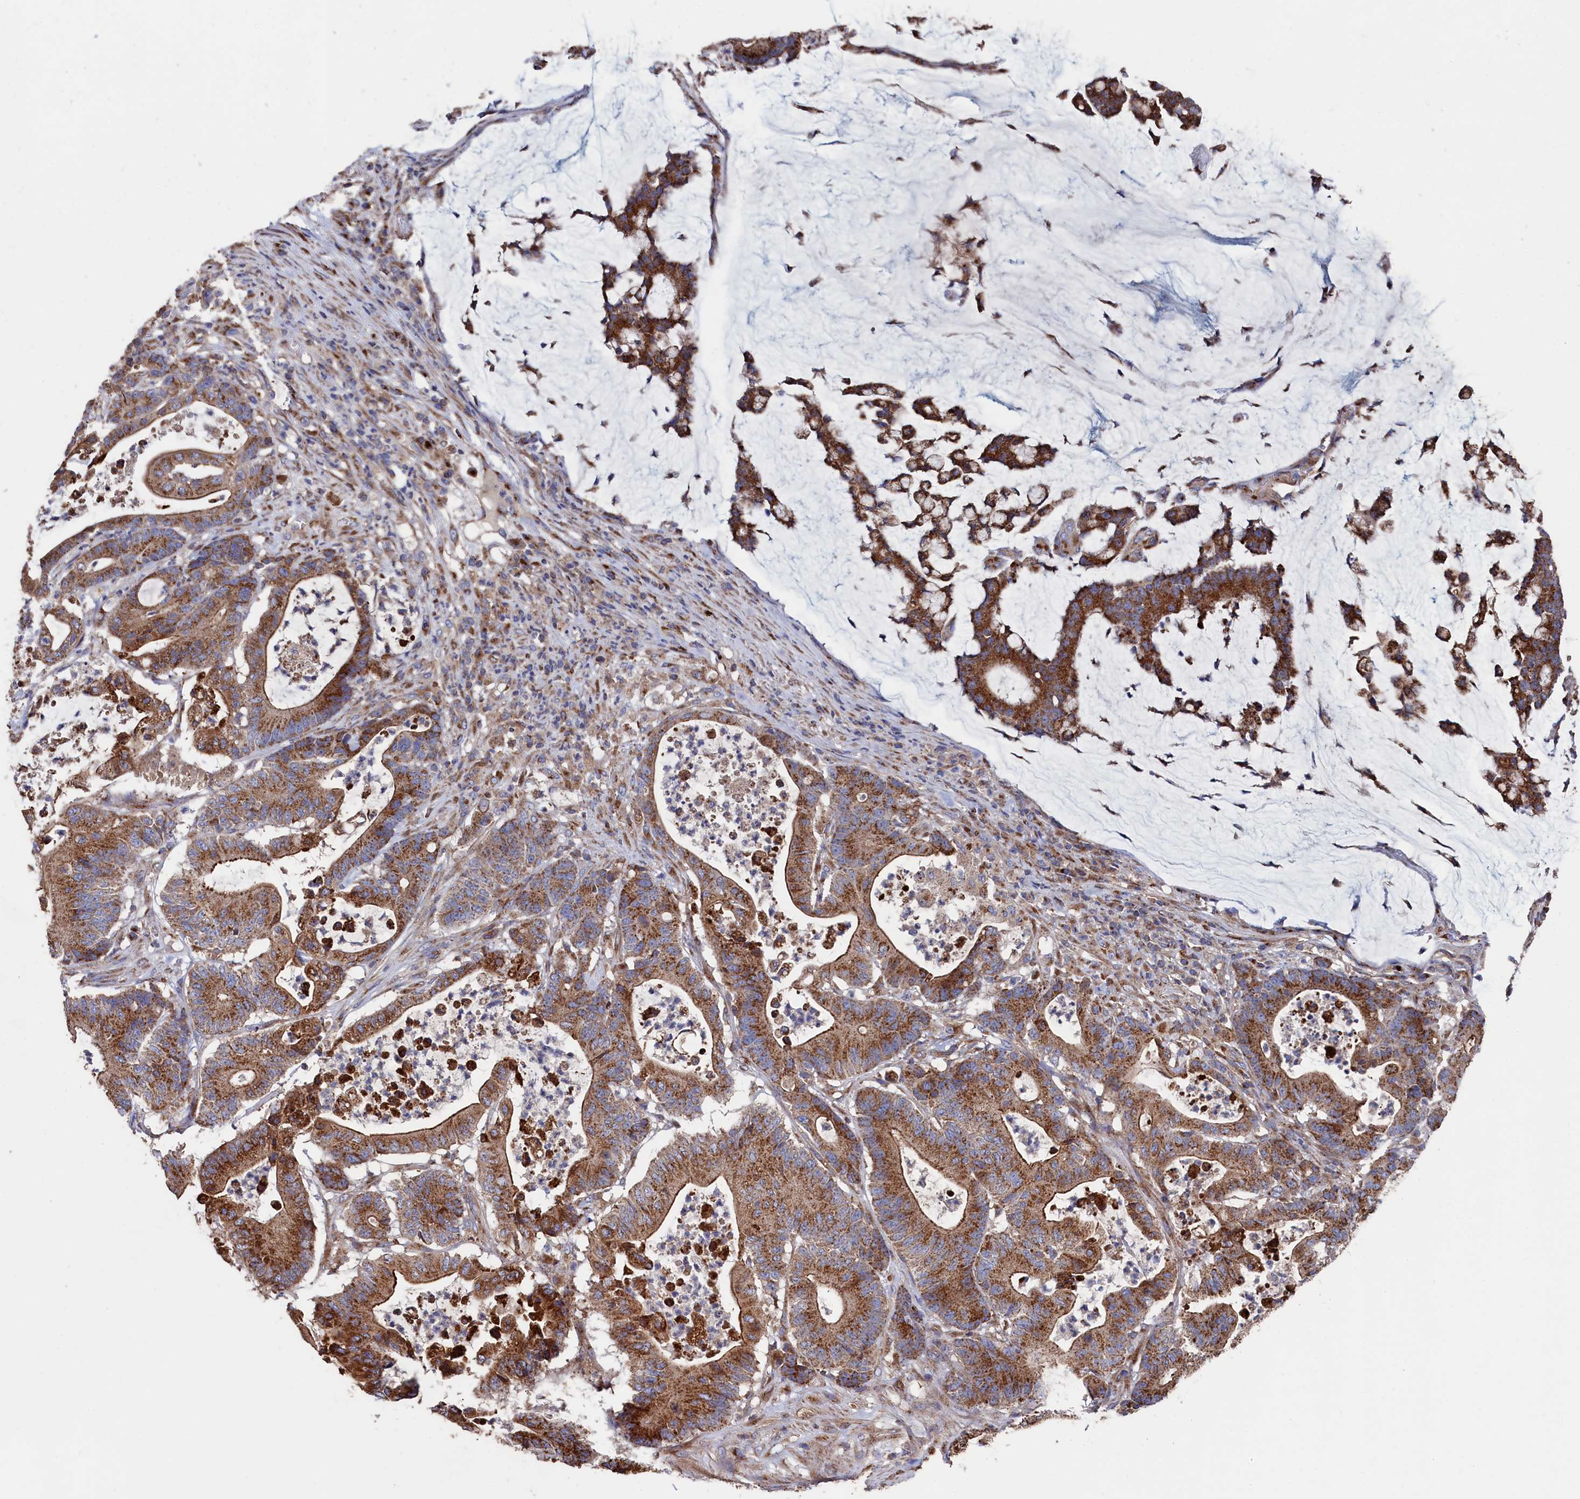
{"staining": {"intensity": "moderate", "quantity": ">75%", "location": "cytoplasmic/membranous"}, "tissue": "colorectal cancer", "cell_type": "Tumor cells", "image_type": "cancer", "snomed": [{"axis": "morphology", "description": "Adenocarcinoma, NOS"}, {"axis": "topography", "description": "Colon"}], "caption": "Brown immunohistochemical staining in human colorectal cancer (adenocarcinoma) exhibits moderate cytoplasmic/membranous expression in approximately >75% of tumor cells.", "gene": "PRRC1", "patient": {"sex": "female", "age": 84}}